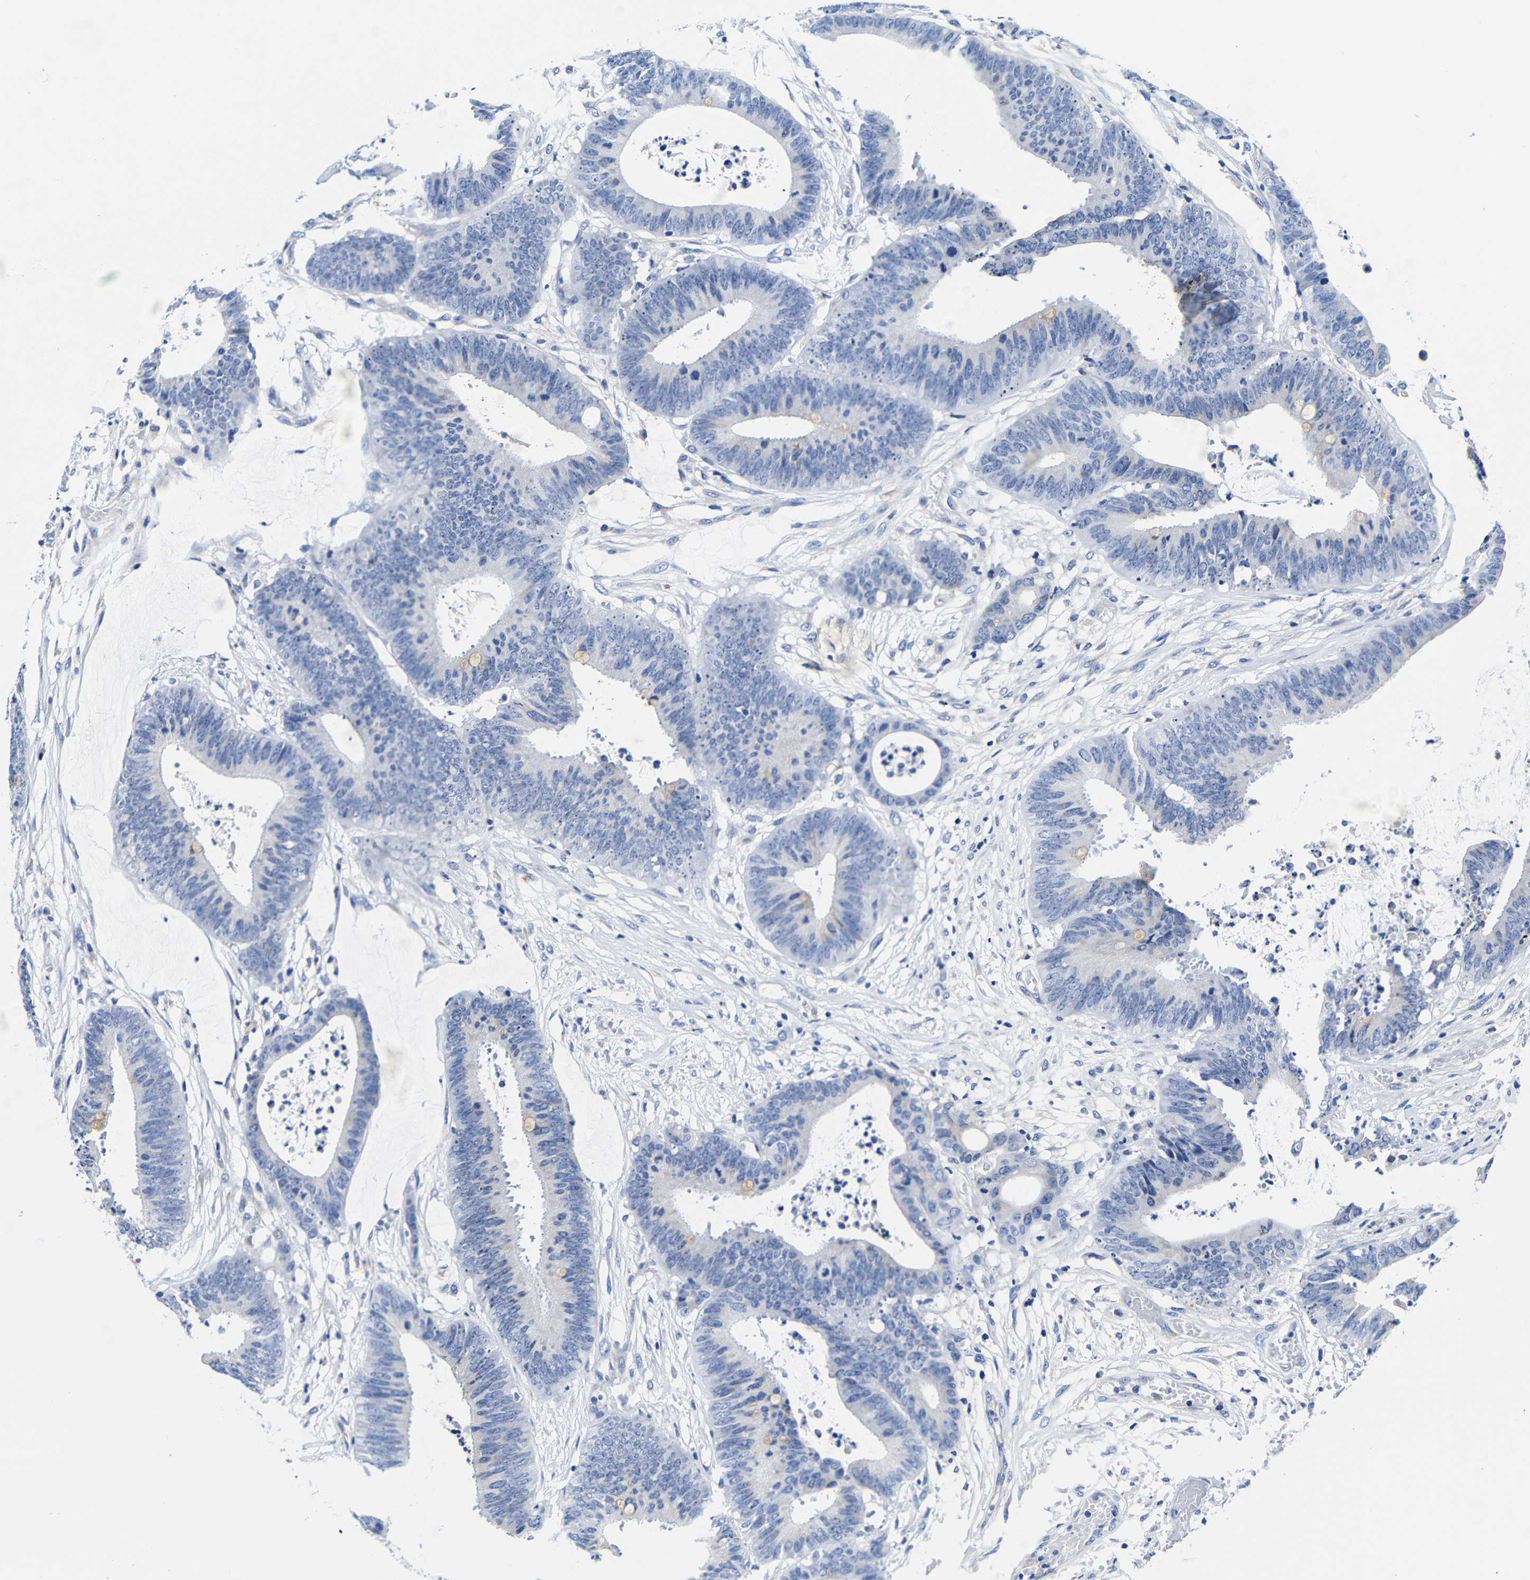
{"staining": {"intensity": "negative", "quantity": "none", "location": "none"}, "tissue": "colorectal cancer", "cell_type": "Tumor cells", "image_type": "cancer", "snomed": [{"axis": "morphology", "description": "Adenocarcinoma, NOS"}, {"axis": "topography", "description": "Rectum"}], "caption": "Photomicrograph shows no protein staining in tumor cells of colorectal cancer tissue.", "gene": "CLEC4G", "patient": {"sex": "female", "age": 66}}